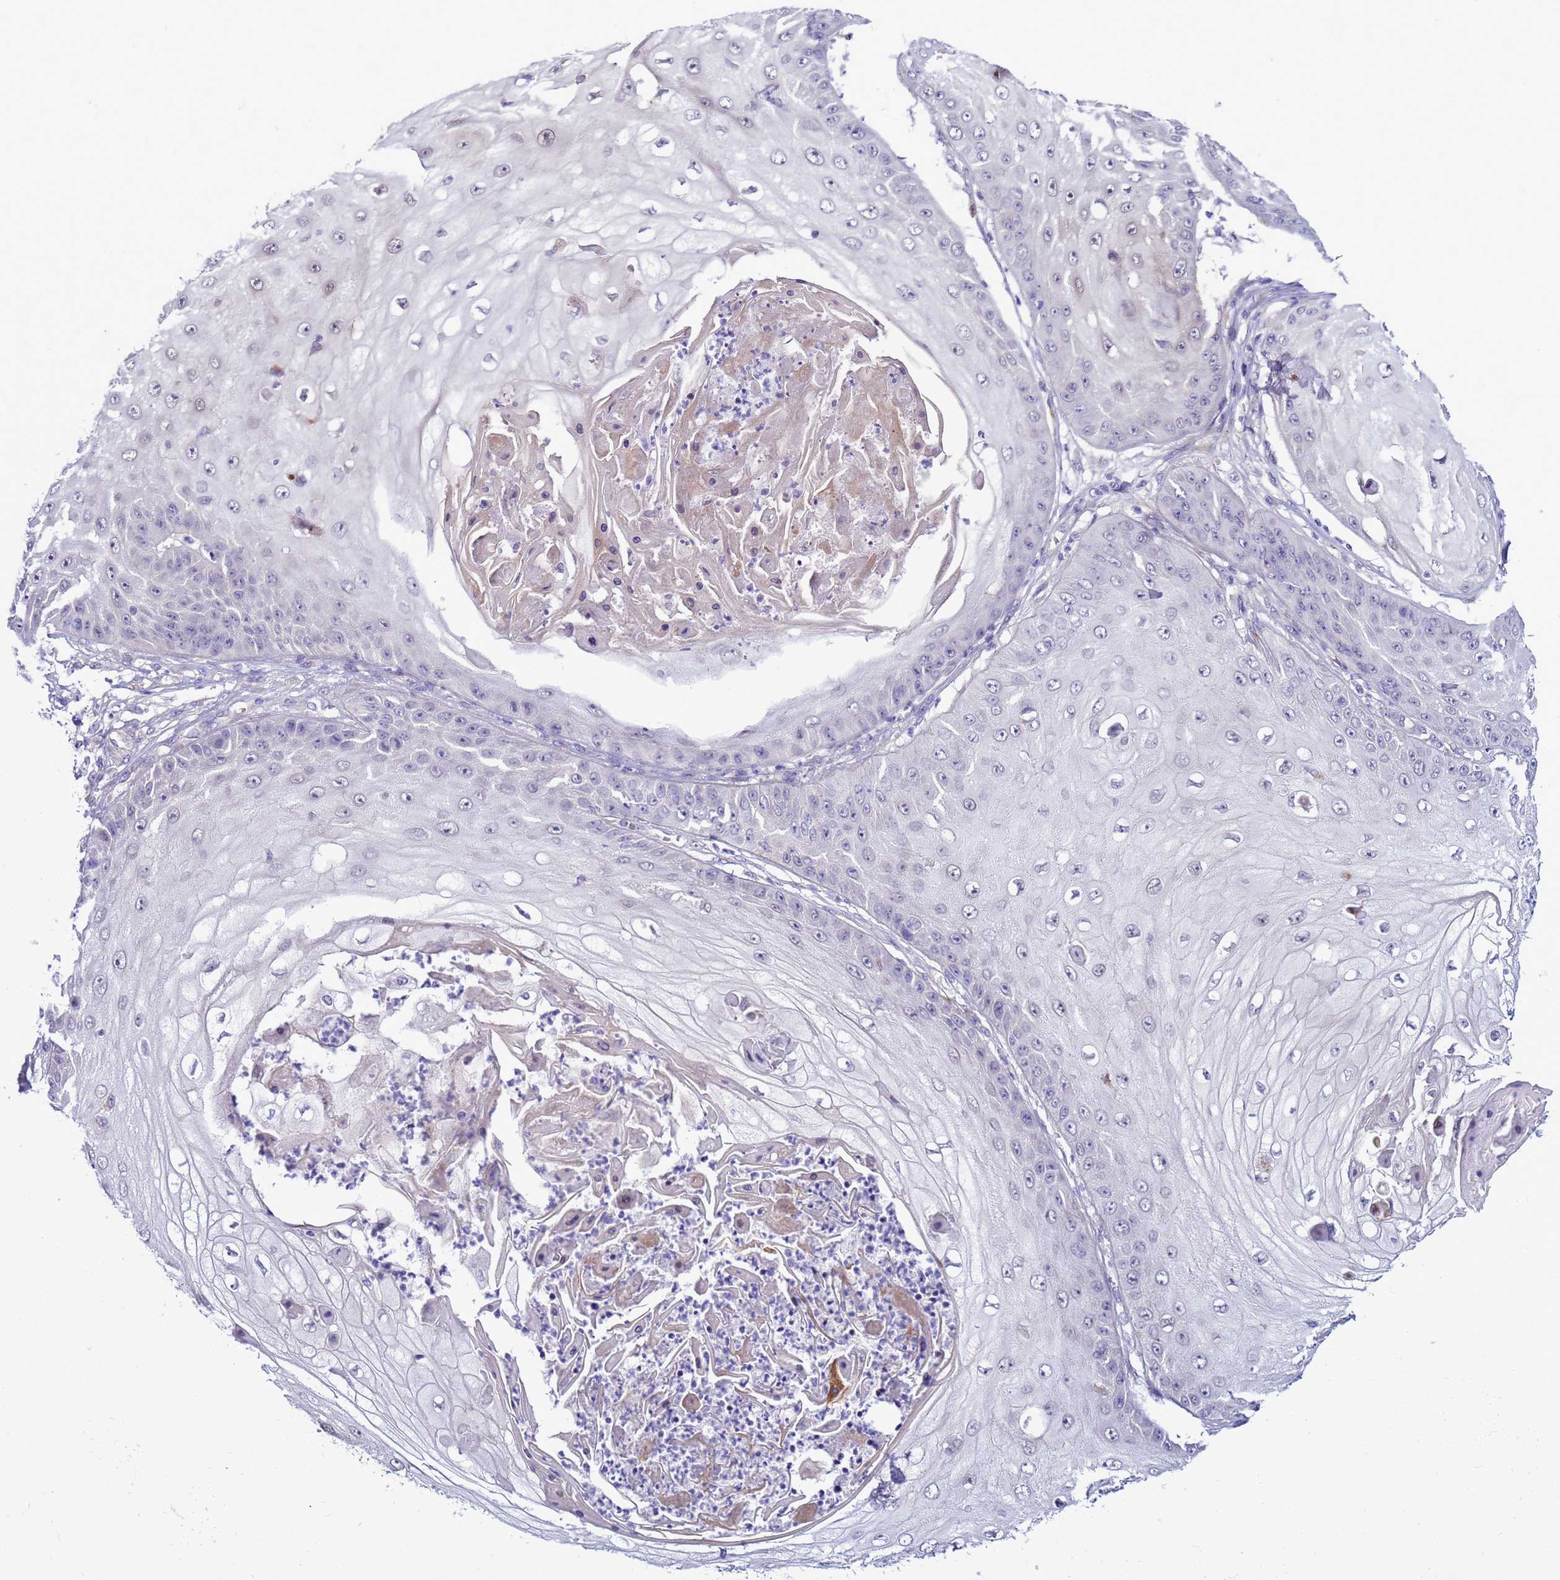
{"staining": {"intensity": "negative", "quantity": "none", "location": "none"}, "tissue": "skin cancer", "cell_type": "Tumor cells", "image_type": "cancer", "snomed": [{"axis": "morphology", "description": "Squamous cell carcinoma, NOS"}, {"axis": "topography", "description": "Skin"}], "caption": "Squamous cell carcinoma (skin) stained for a protein using immunohistochemistry reveals no positivity tumor cells.", "gene": "NAT2", "patient": {"sex": "male", "age": 70}}